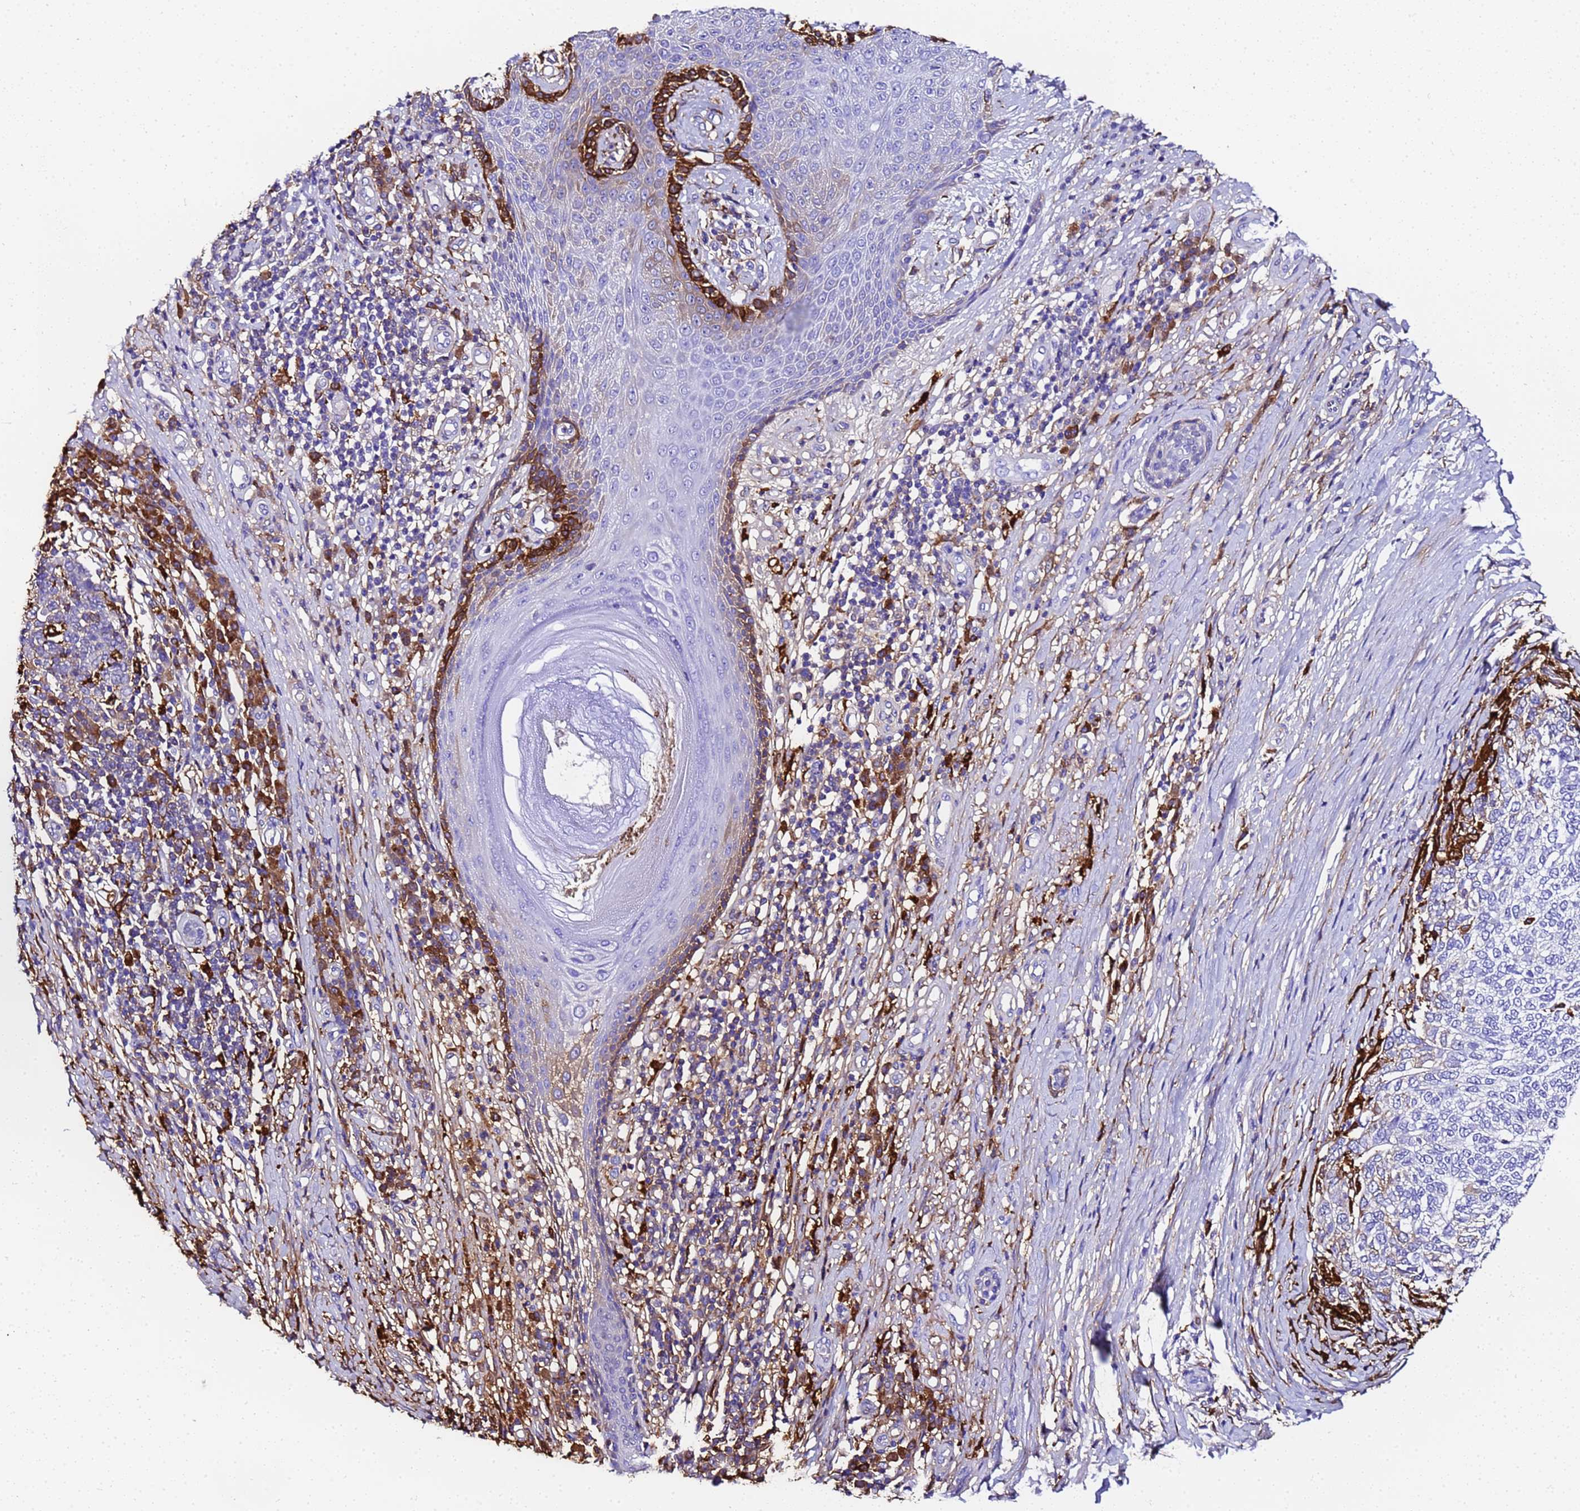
{"staining": {"intensity": "negative", "quantity": "none", "location": "none"}, "tissue": "skin cancer", "cell_type": "Tumor cells", "image_type": "cancer", "snomed": [{"axis": "morphology", "description": "Basal cell carcinoma"}, {"axis": "topography", "description": "Skin"}], "caption": "This is an immunohistochemistry (IHC) histopathology image of human skin basal cell carcinoma. There is no staining in tumor cells.", "gene": "FTL", "patient": {"sex": "female", "age": 65}}